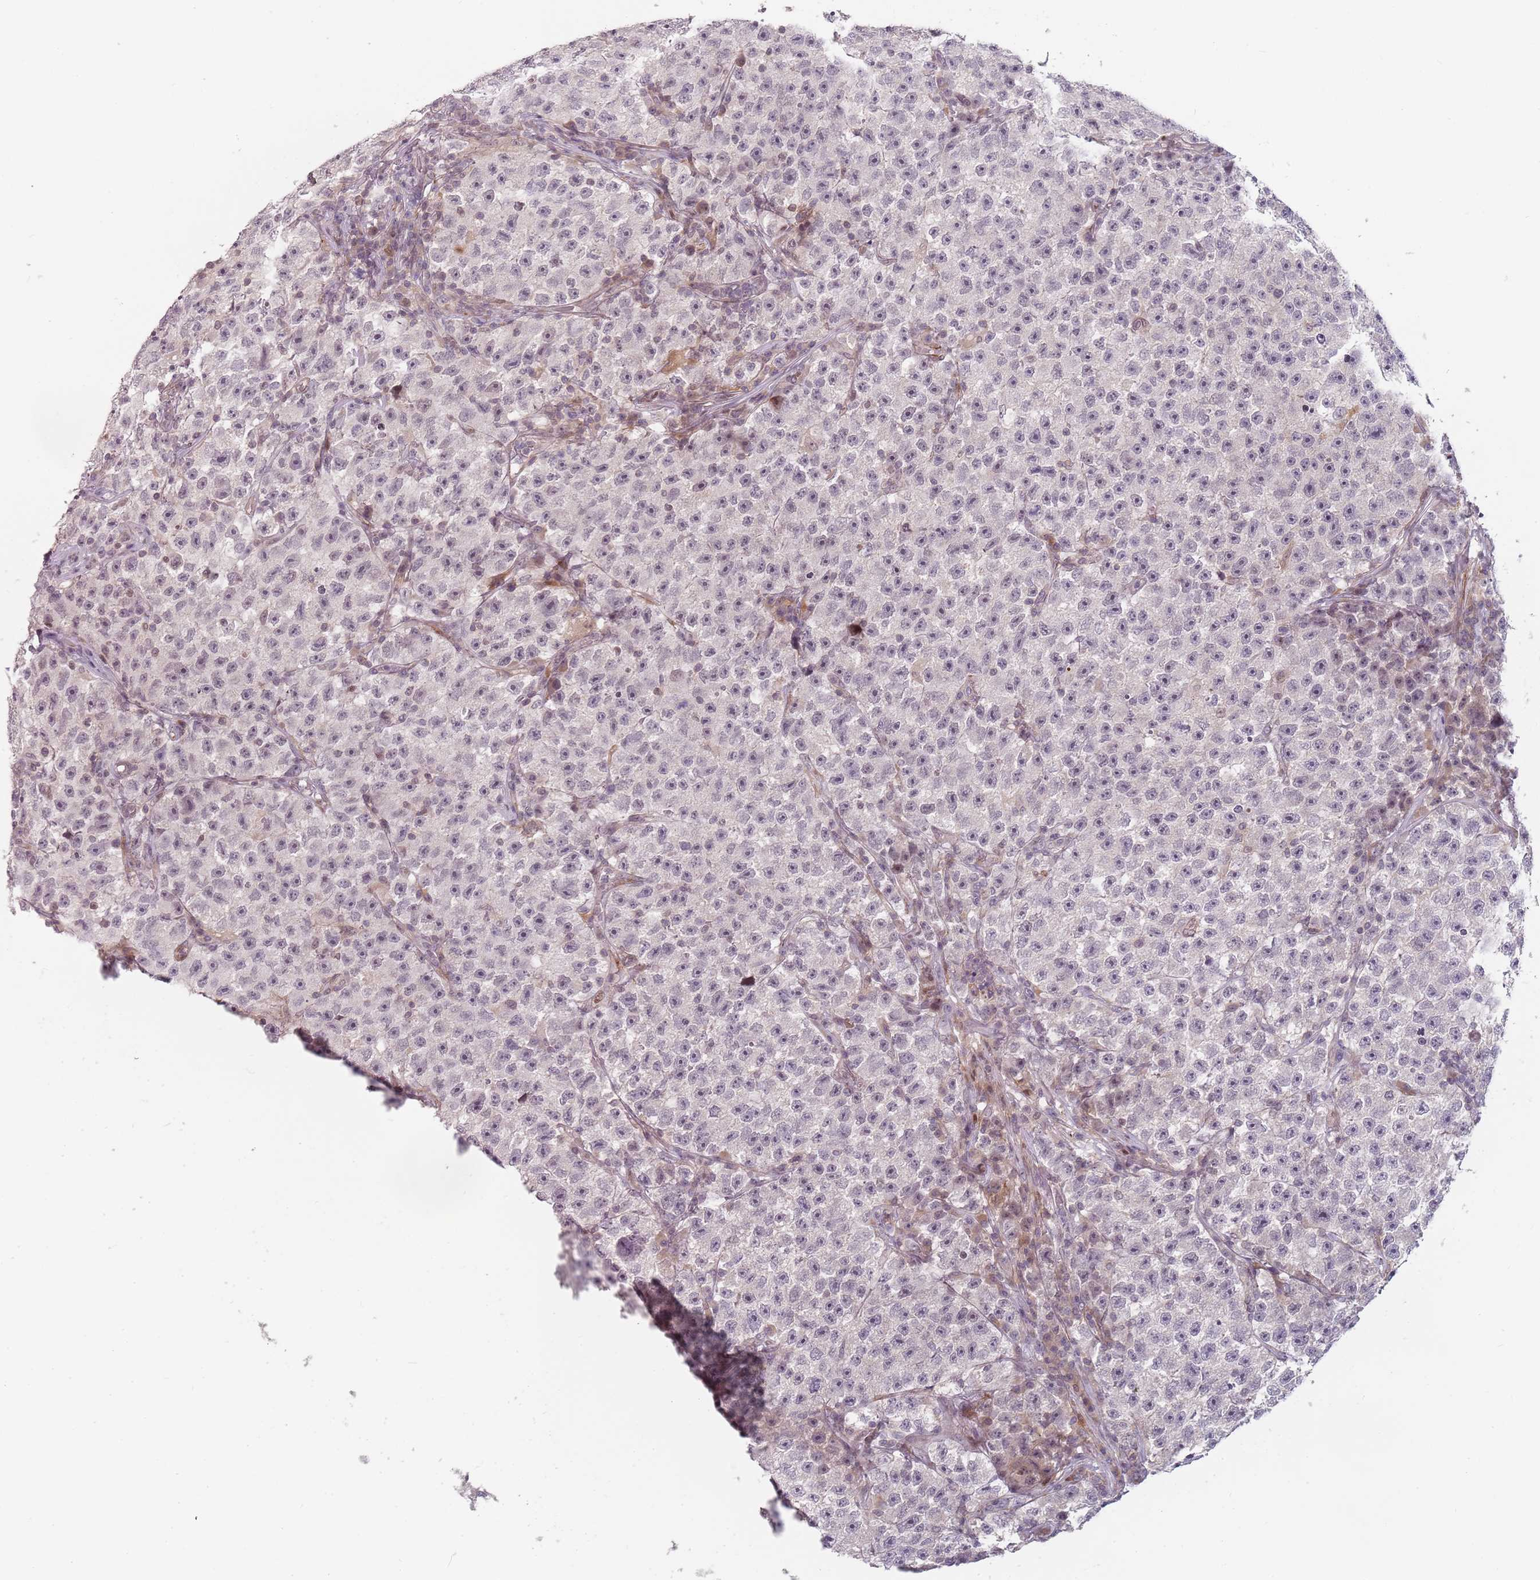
{"staining": {"intensity": "negative", "quantity": "none", "location": "none"}, "tissue": "testis cancer", "cell_type": "Tumor cells", "image_type": "cancer", "snomed": [{"axis": "morphology", "description": "Seminoma, NOS"}, {"axis": "topography", "description": "Testis"}], "caption": "Testis cancer (seminoma) was stained to show a protein in brown. There is no significant staining in tumor cells.", "gene": "RPS6KA2", "patient": {"sex": "male", "age": 22}}